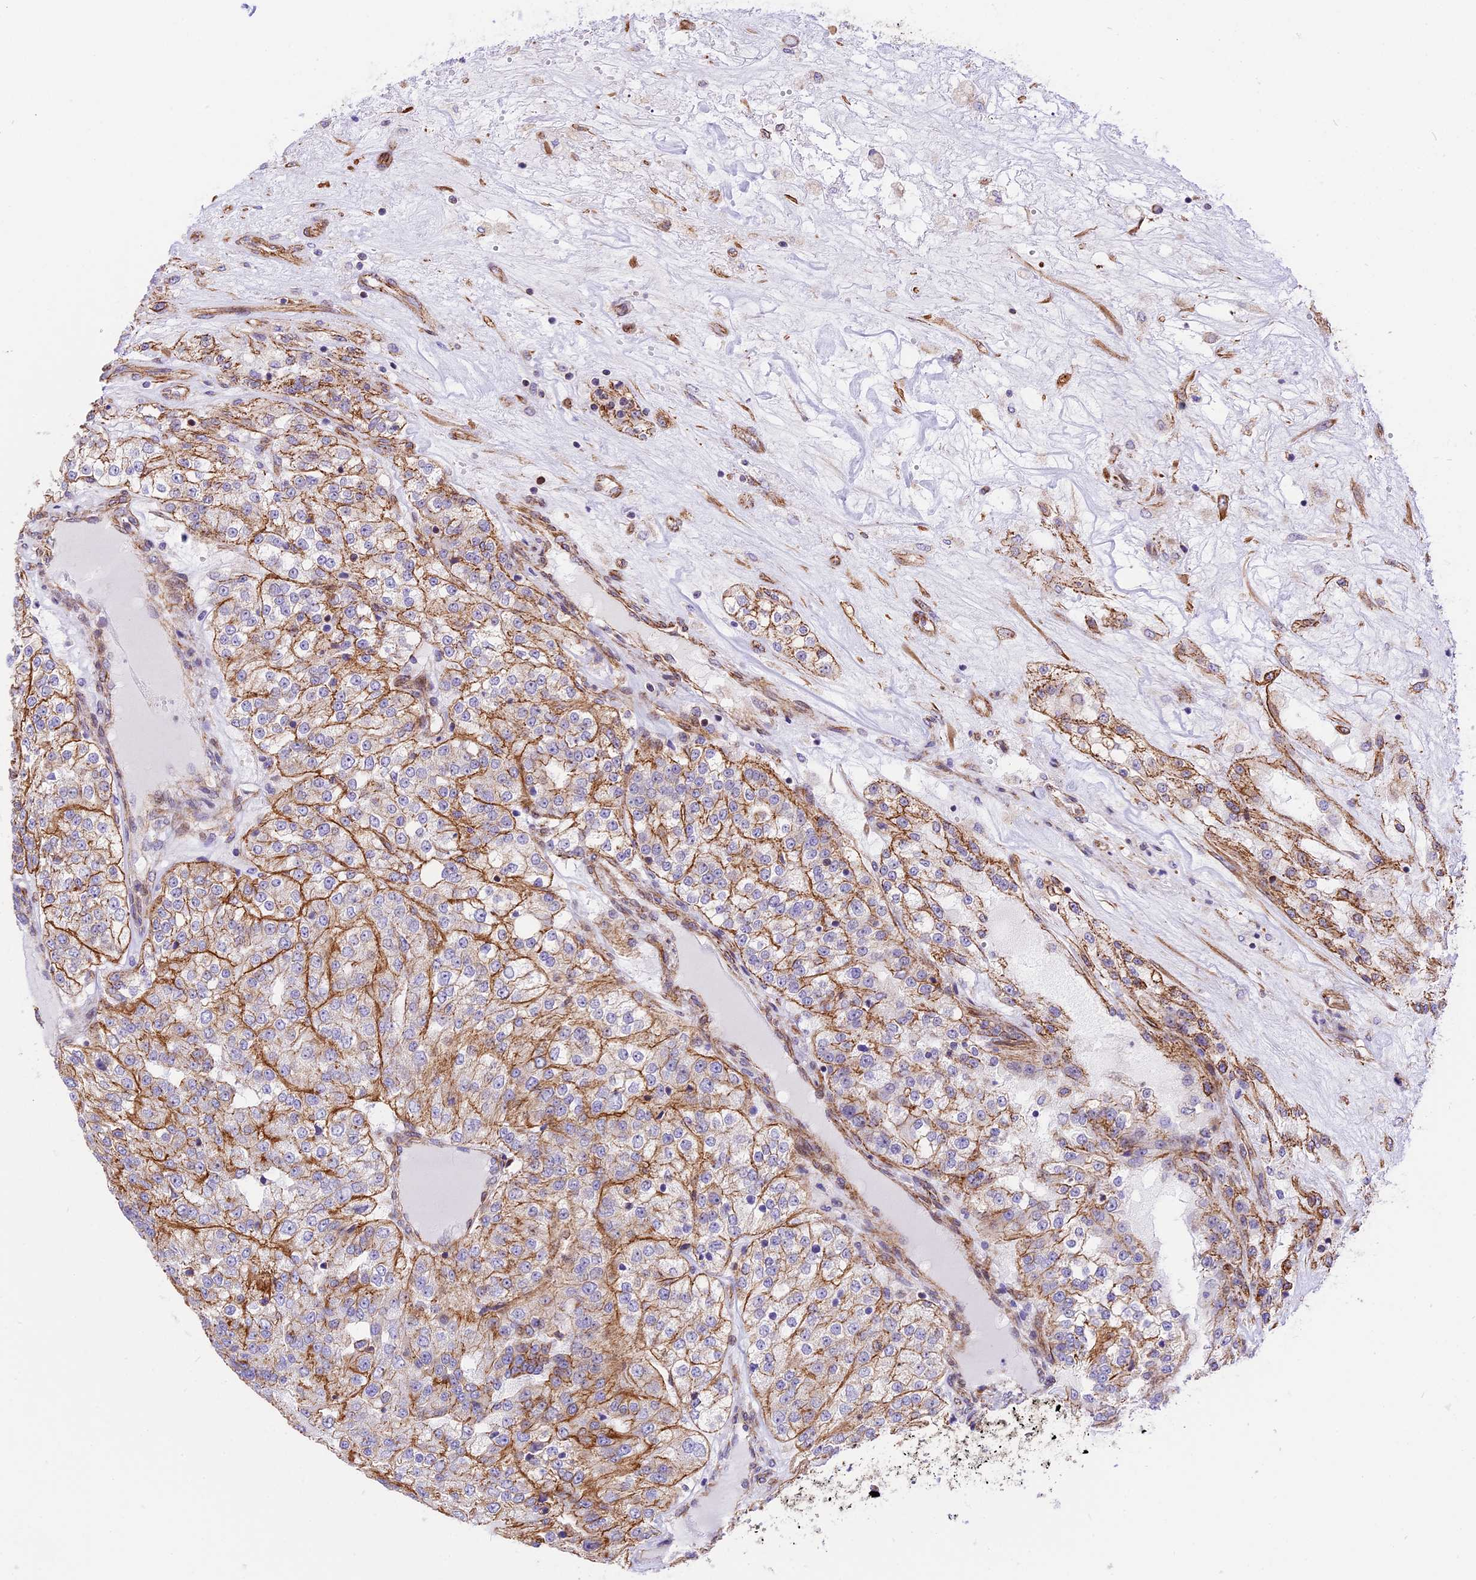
{"staining": {"intensity": "moderate", "quantity": "25%-75%", "location": "cytoplasmic/membranous"}, "tissue": "renal cancer", "cell_type": "Tumor cells", "image_type": "cancer", "snomed": [{"axis": "morphology", "description": "Adenocarcinoma, NOS"}, {"axis": "topography", "description": "Kidney"}], "caption": "High-magnification brightfield microscopy of renal adenocarcinoma stained with DAB (brown) and counterstained with hematoxylin (blue). tumor cells exhibit moderate cytoplasmic/membranous expression is appreciated in approximately25%-75% of cells.", "gene": "R3HDM4", "patient": {"sex": "female", "age": 63}}